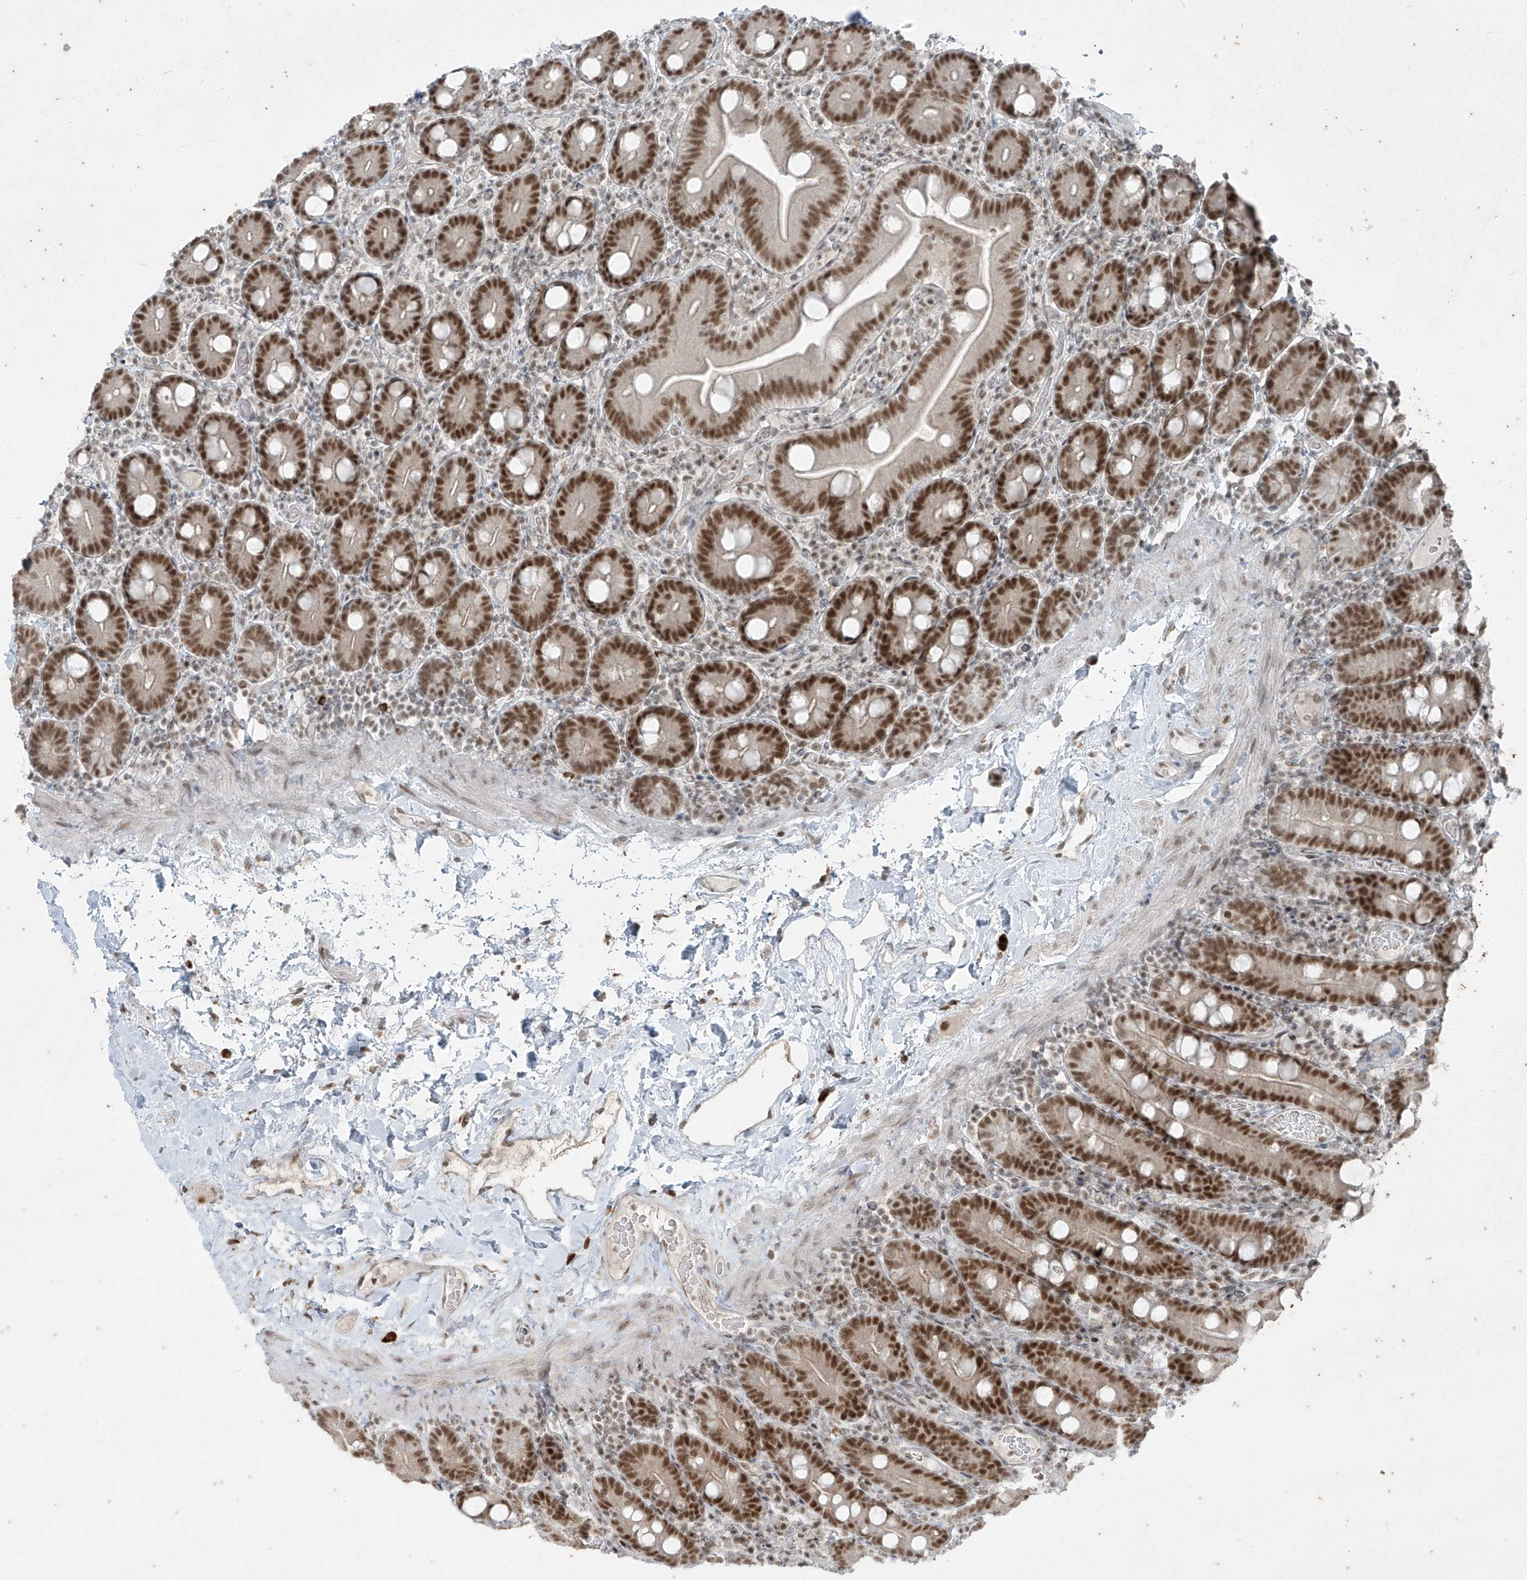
{"staining": {"intensity": "strong", "quantity": ">75%", "location": "nuclear"}, "tissue": "duodenum", "cell_type": "Glandular cells", "image_type": "normal", "snomed": [{"axis": "morphology", "description": "Normal tissue, NOS"}, {"axis": "topography", "description": "Duodenum"}], "caption": "Duodenum stained with DAB immunohistochemistry demonstrates high levels of strong nuclear expression in approximately >75% of glandular cells.", "gene": "ZNF354B", "patient": {"sex": "male", "age": 55}}